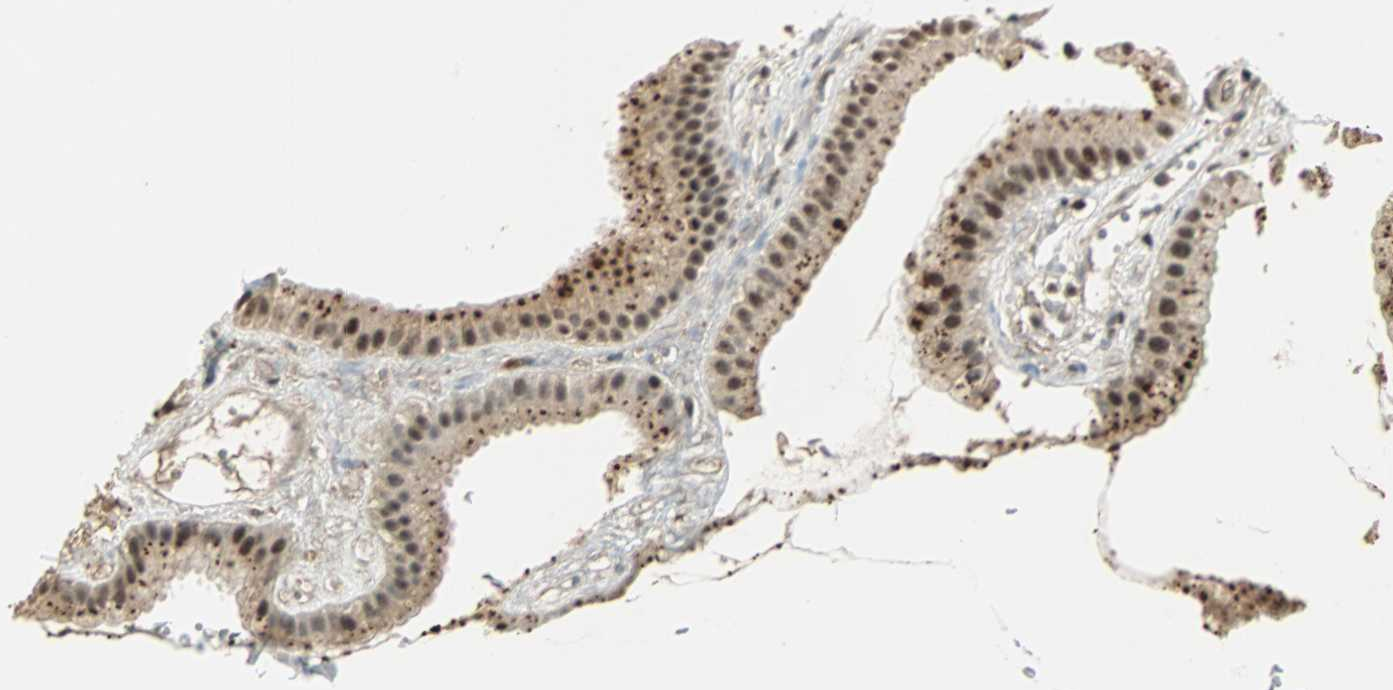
{"staining": {"intensity": "strong", "quantity": ">75%", "location": "nuclear"}, "tissue": "gallbladder", "cell_type": "Glandular cells", "image_type": "normal", "snomed": [{"axis": "morphology", "description": "Normal tissue, NOS"}, {"axis": "topography", "description": "Gallbladder"}], "caption": "Benign gallbladder displays strong nuclear positivity in approximately >75% of glandular cells.", "gene": "MED4", "patient": {"sex": "female", "age": 64}}